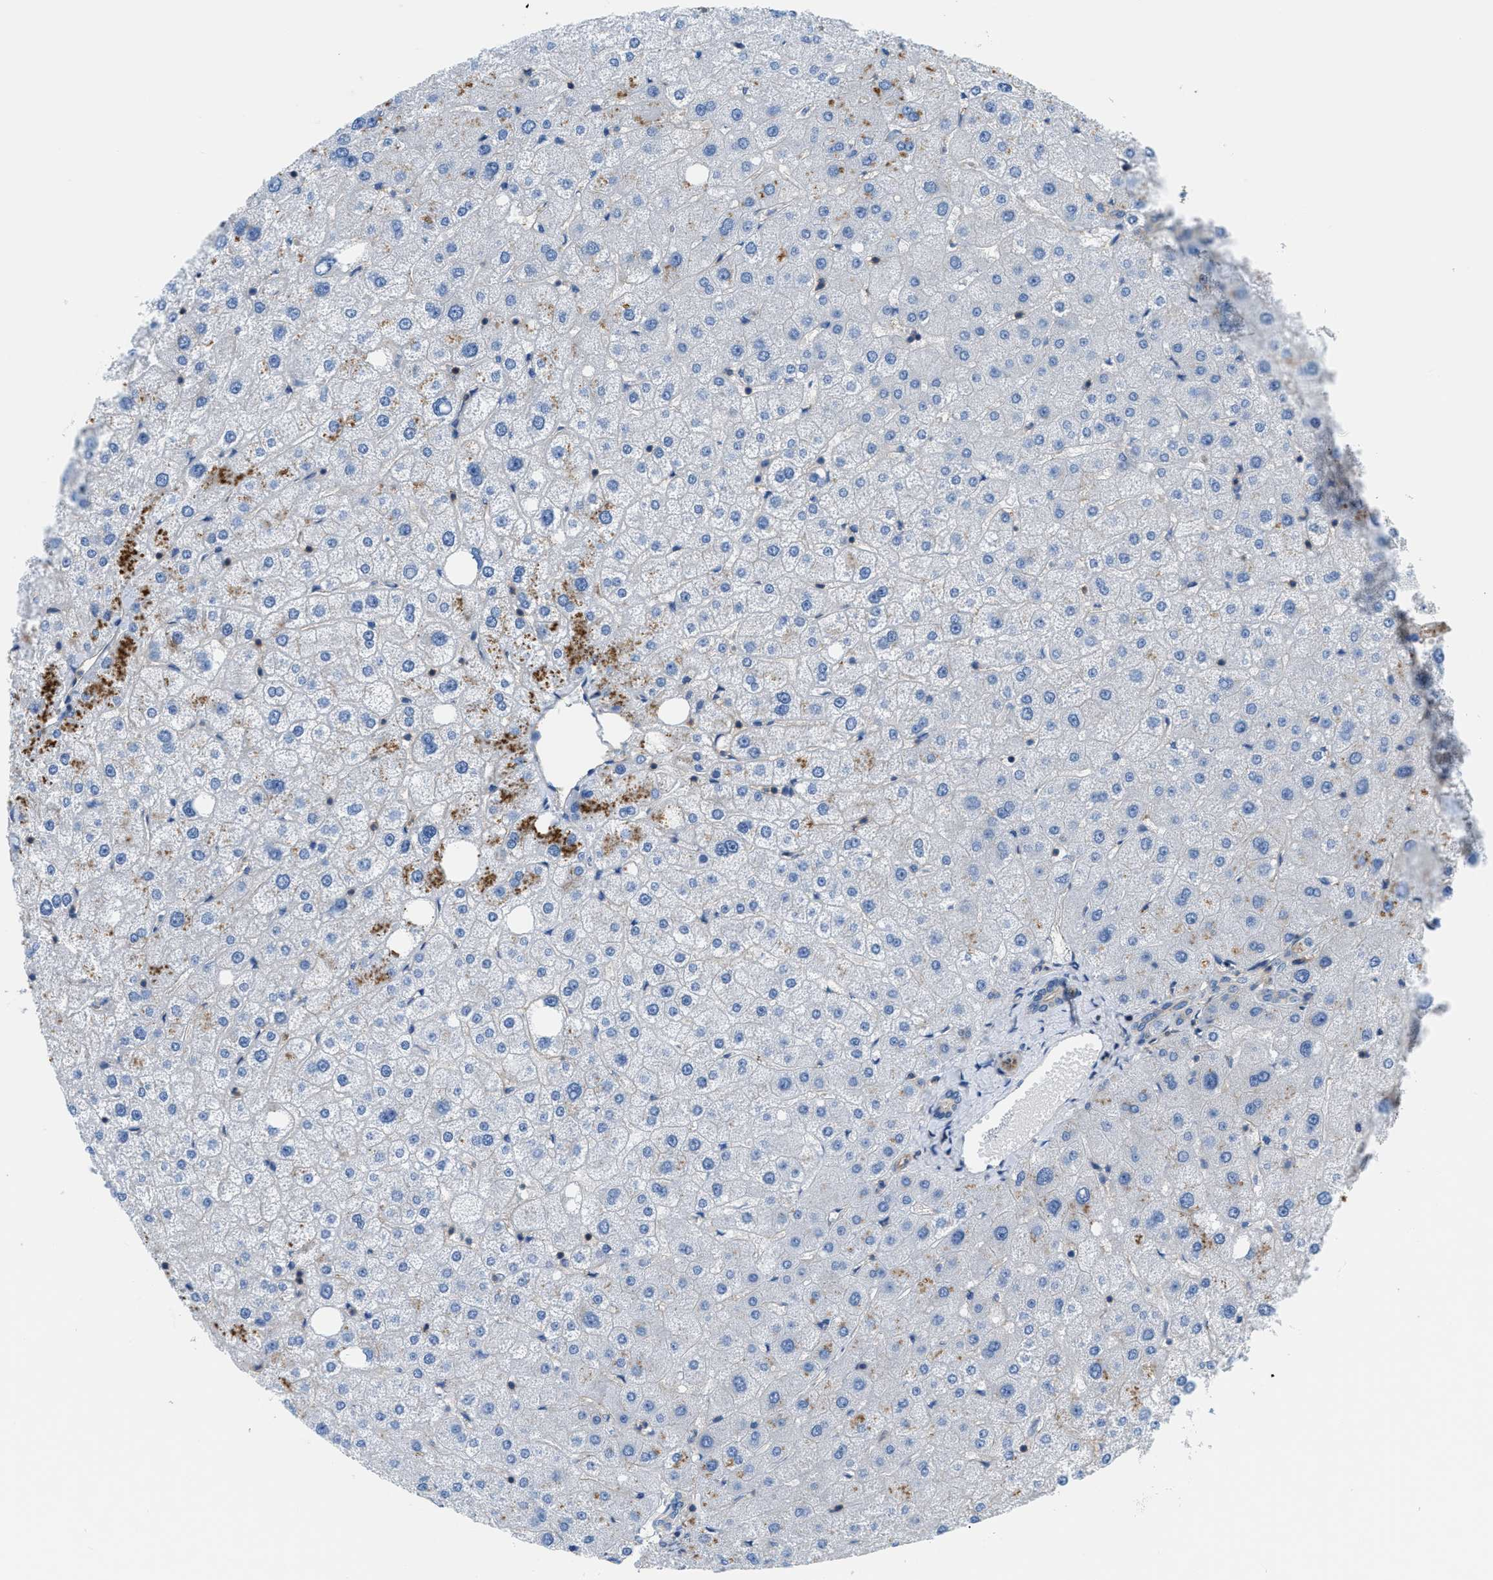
{"staining": {"intensity": "negative", "quantity": "none", "location": "none"}, "tissue": "liver", "cell_type": "Cholangiocytes", "image_type": "normal", "snomed": [{"axis": "morphology", "description": "Normal tissue, NOS"}, {"axis": "topography", "description": "Liver"}], "caption": "An image of liver stained for a protein shows no brown staining in cholangiocytes. The staining is performed using DAB brown chromogen with nuclei counter-stained in using hematoxylin.", "gene": "ORAI1", "patient": {"sex": "male", "age": 73}}